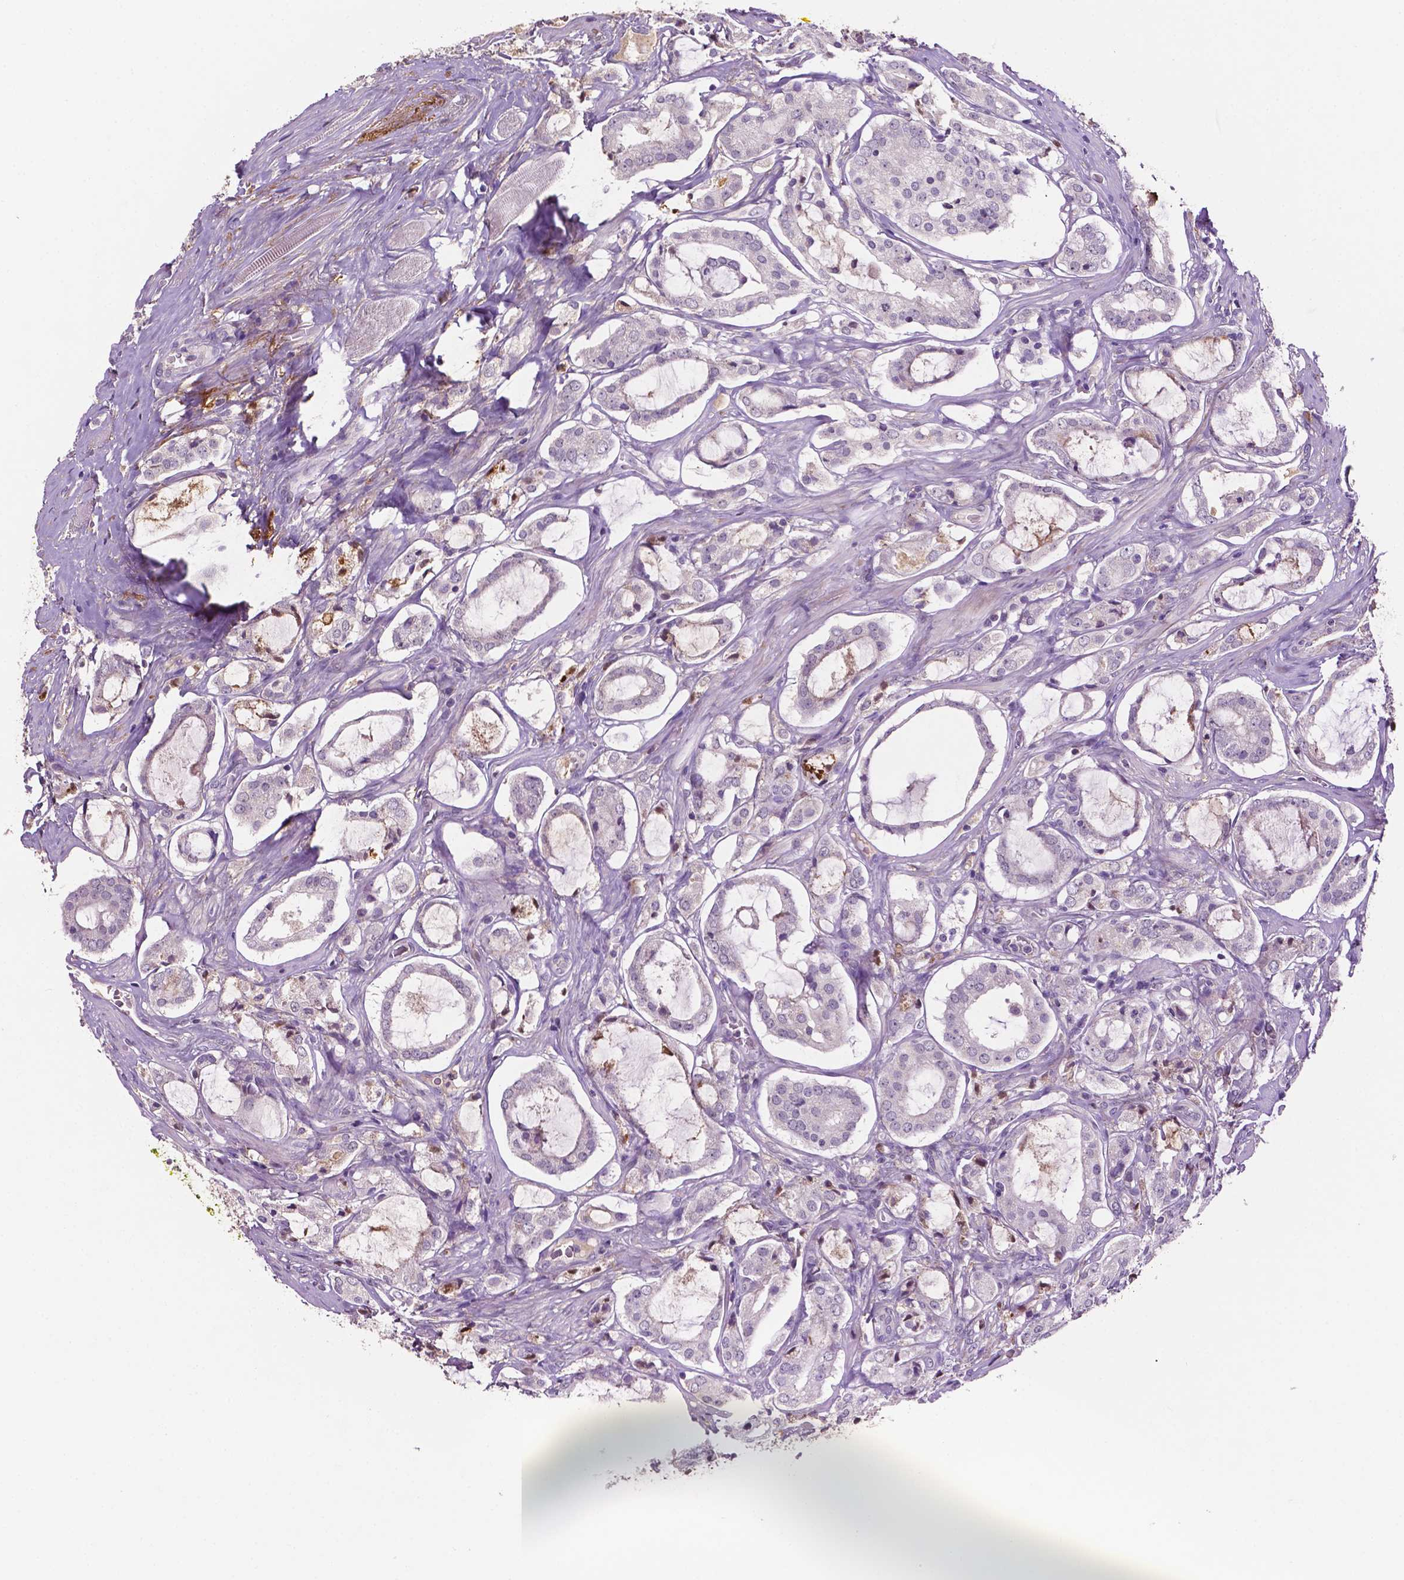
{"staining": {"intensity": "negative", "quantity": "none", "location": "none"}, "tissue": "prostate cancer", "cell_type": "Tumor cells", "image_type": "cancer", "snomed": [{"axis": "morphology", "description": "Adenocarcinoma, NOS"}, {"axis": "topography", "description": "Prostate"}], "caption": "IHC image of prostate cancer (adenocarcinoma) stained for a protein (brown), which exhibits no expression in tumor cells.", "gene": "FBLN1", "patient": {"sex": "male", "age": 66}}